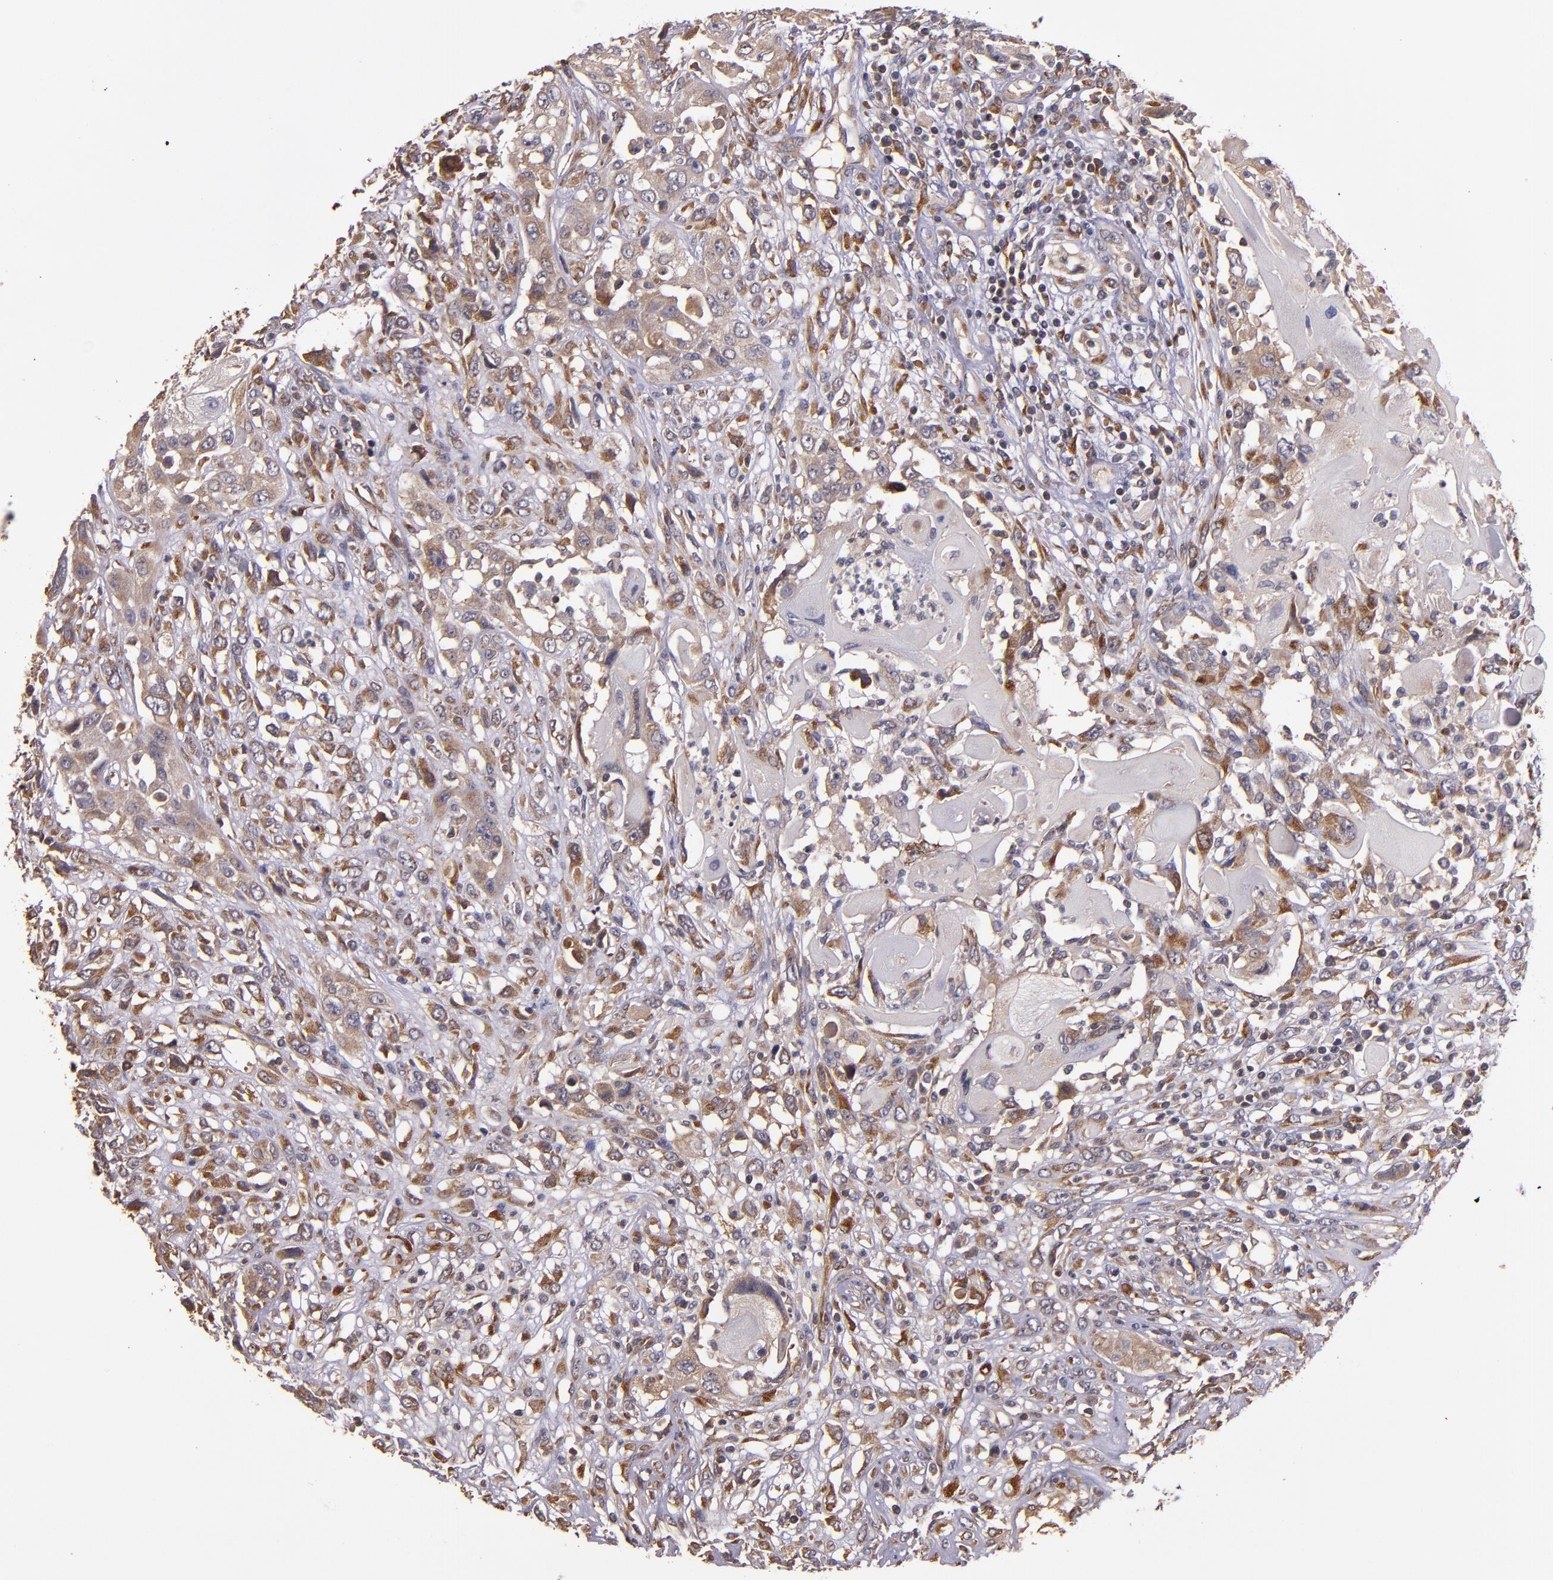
{"staining": {"intensity": "moderate", "quantity": "25%-75%", "location": "cytoplasmic/membranous"}, "tissue": "head and neck cancer", "cell_type": "Tumor cells", "image_type": "cancer", "snomed": [{"axis": "morphology", "description": "Neoplasm, malignant, NOS"}, {"axis": "topography", "description": "Salivary gland"}, {"axis": "topography", "description": "Head-Neck"}], "caption": "A brown stain highlights moderate cytoplasmic/membranous staining of a protein in human neoplasm (malignant) (head and neck) tumor cells.", "gene": "PRAF2", "patient": {"sex": "male", "age": 43}}